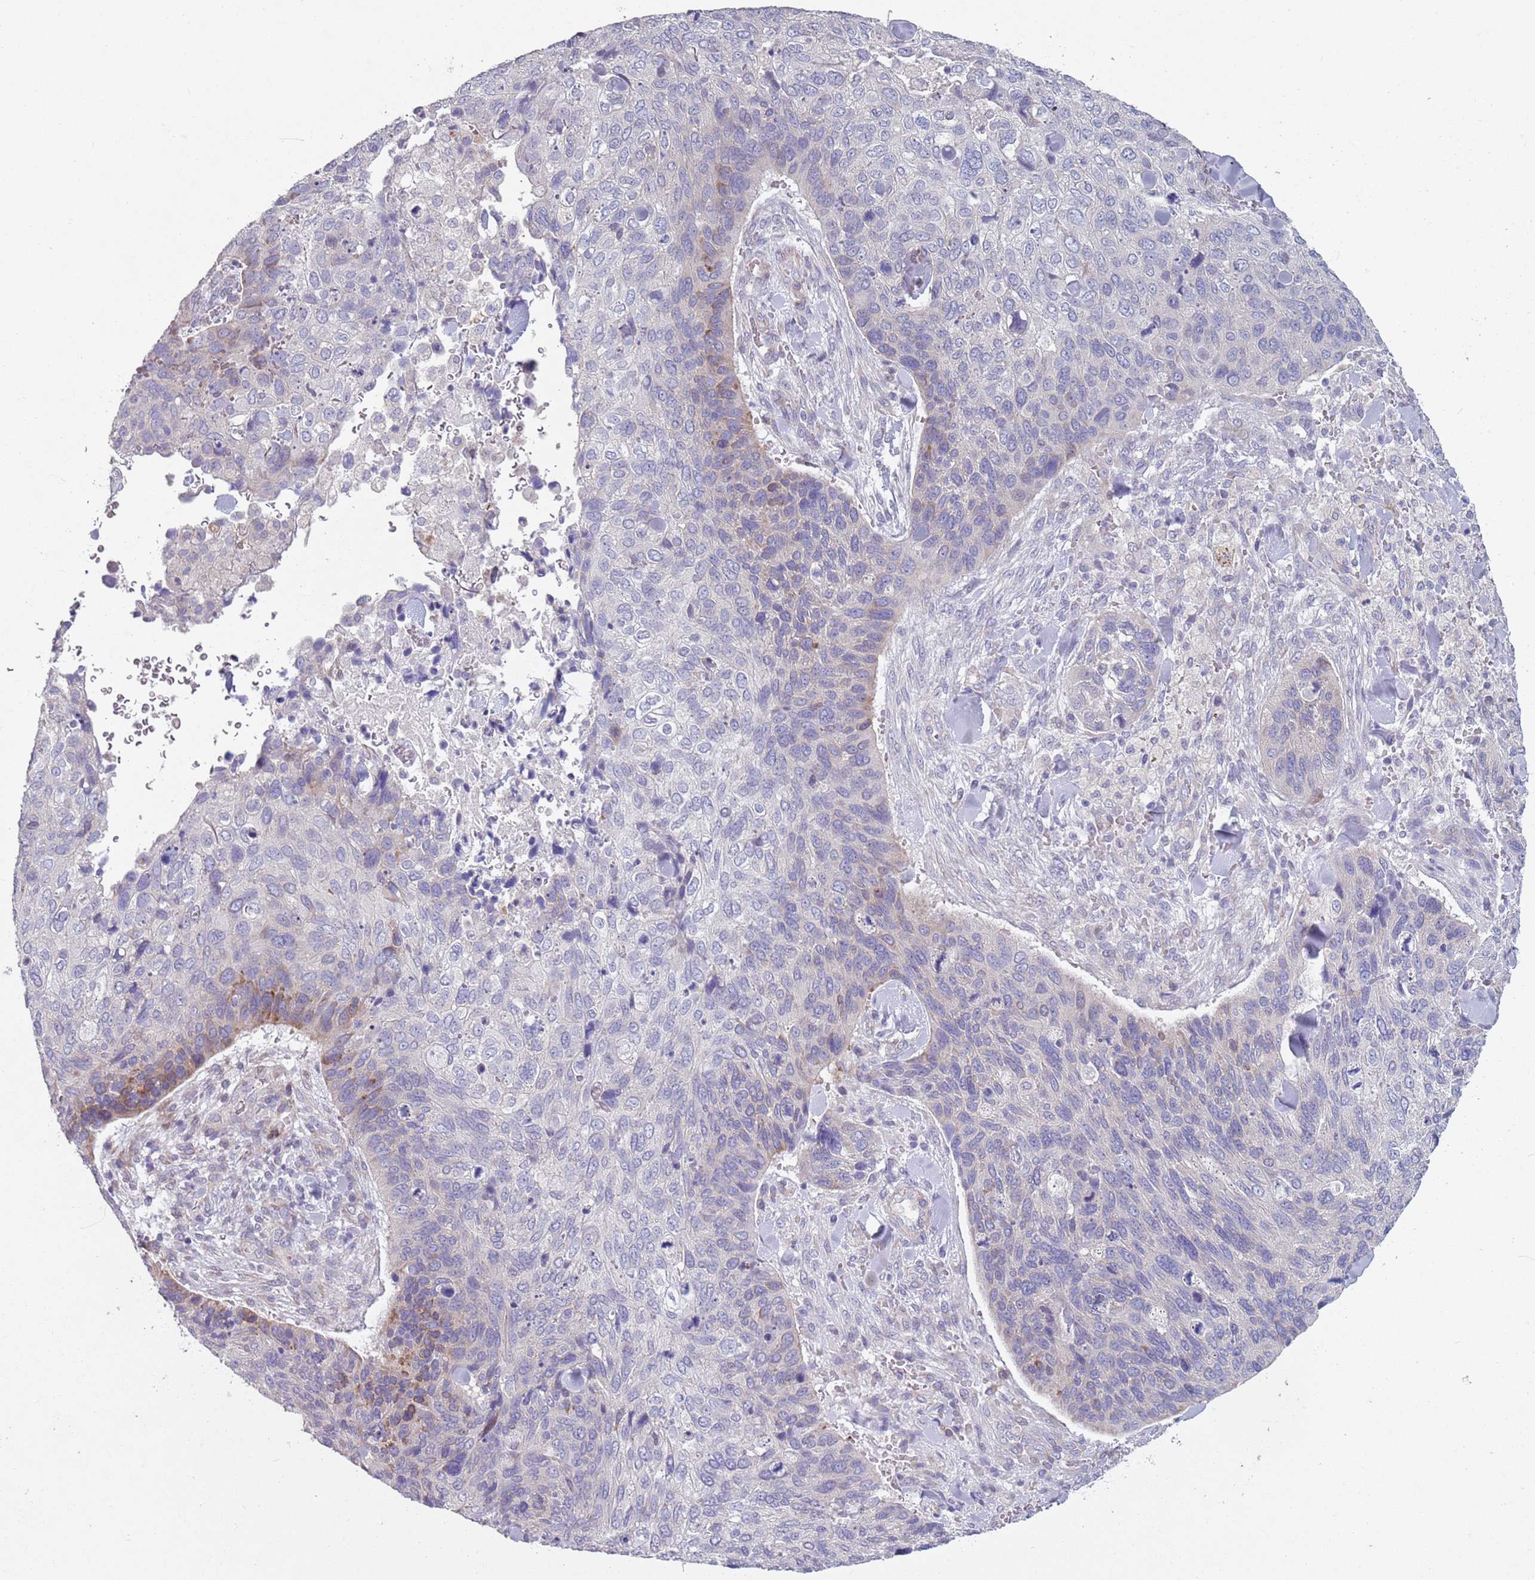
{"staining": {"intensity": "weak", "quantity": "<25%", "location": "cytoplasmic/membranous"}, "tissue": "skin cancer", "cell_type": "Tumor cells", "image_type": "cancer", "snomed": [{"axis": "morphology", "description": "Basal cell carcinoma"}, {"axis": "topography", "description": "Skin"}], "caption": "Skin cancer (basal cell carcinoma) was stained to show a protein in brown. There is no significant expression in tumor cells. (IHC, brightfield microscopy, high magnification).", "gene": "ZNF583", "patient": {"sex": "female", "age": 74}}